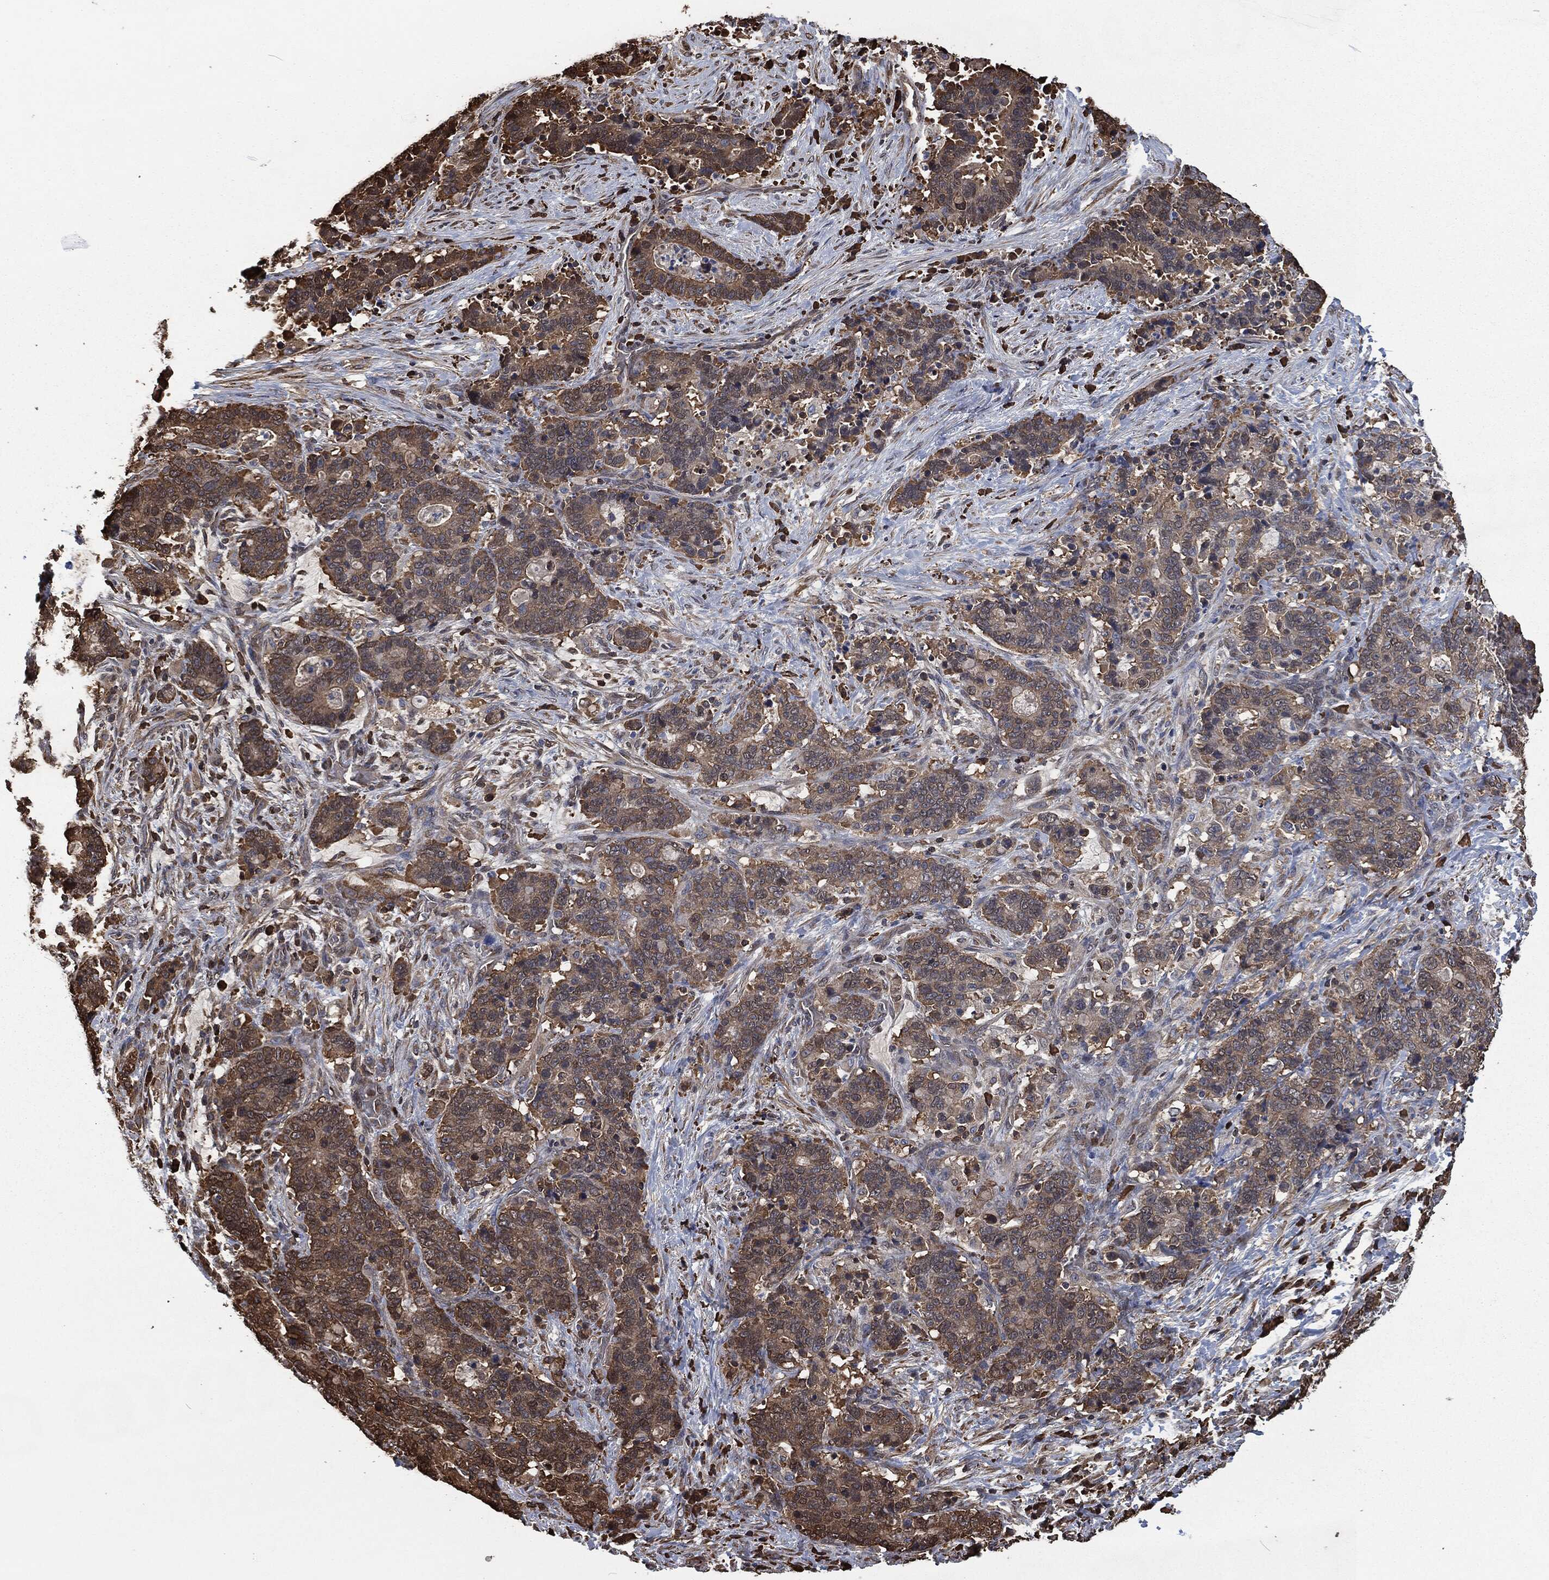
{"staining": {"intensity": "moderate", "quantity": ">75%", "location": "cytoplasmic/membranous"}, "tissue": "stomach cancer", "cell_type": "Tumor cells", "image_type": "cancer", "snomed": [{"axis": "morphology", "description": "Normal tissue, NOS"}, {"axis": "morphology", "description": "Adenocarcinoma, NOS"}, {"axis": "topography", "description": "Stomach"}], "caption": "Brown immunohistochemical staining in stomach cancer (adenocarcinoma) displays moderate cytoplasmic/membranous expression in approximately >75% of tumor cells.", "gene": "PRDX4", "patient": {"sex": "female", "age": 64}}